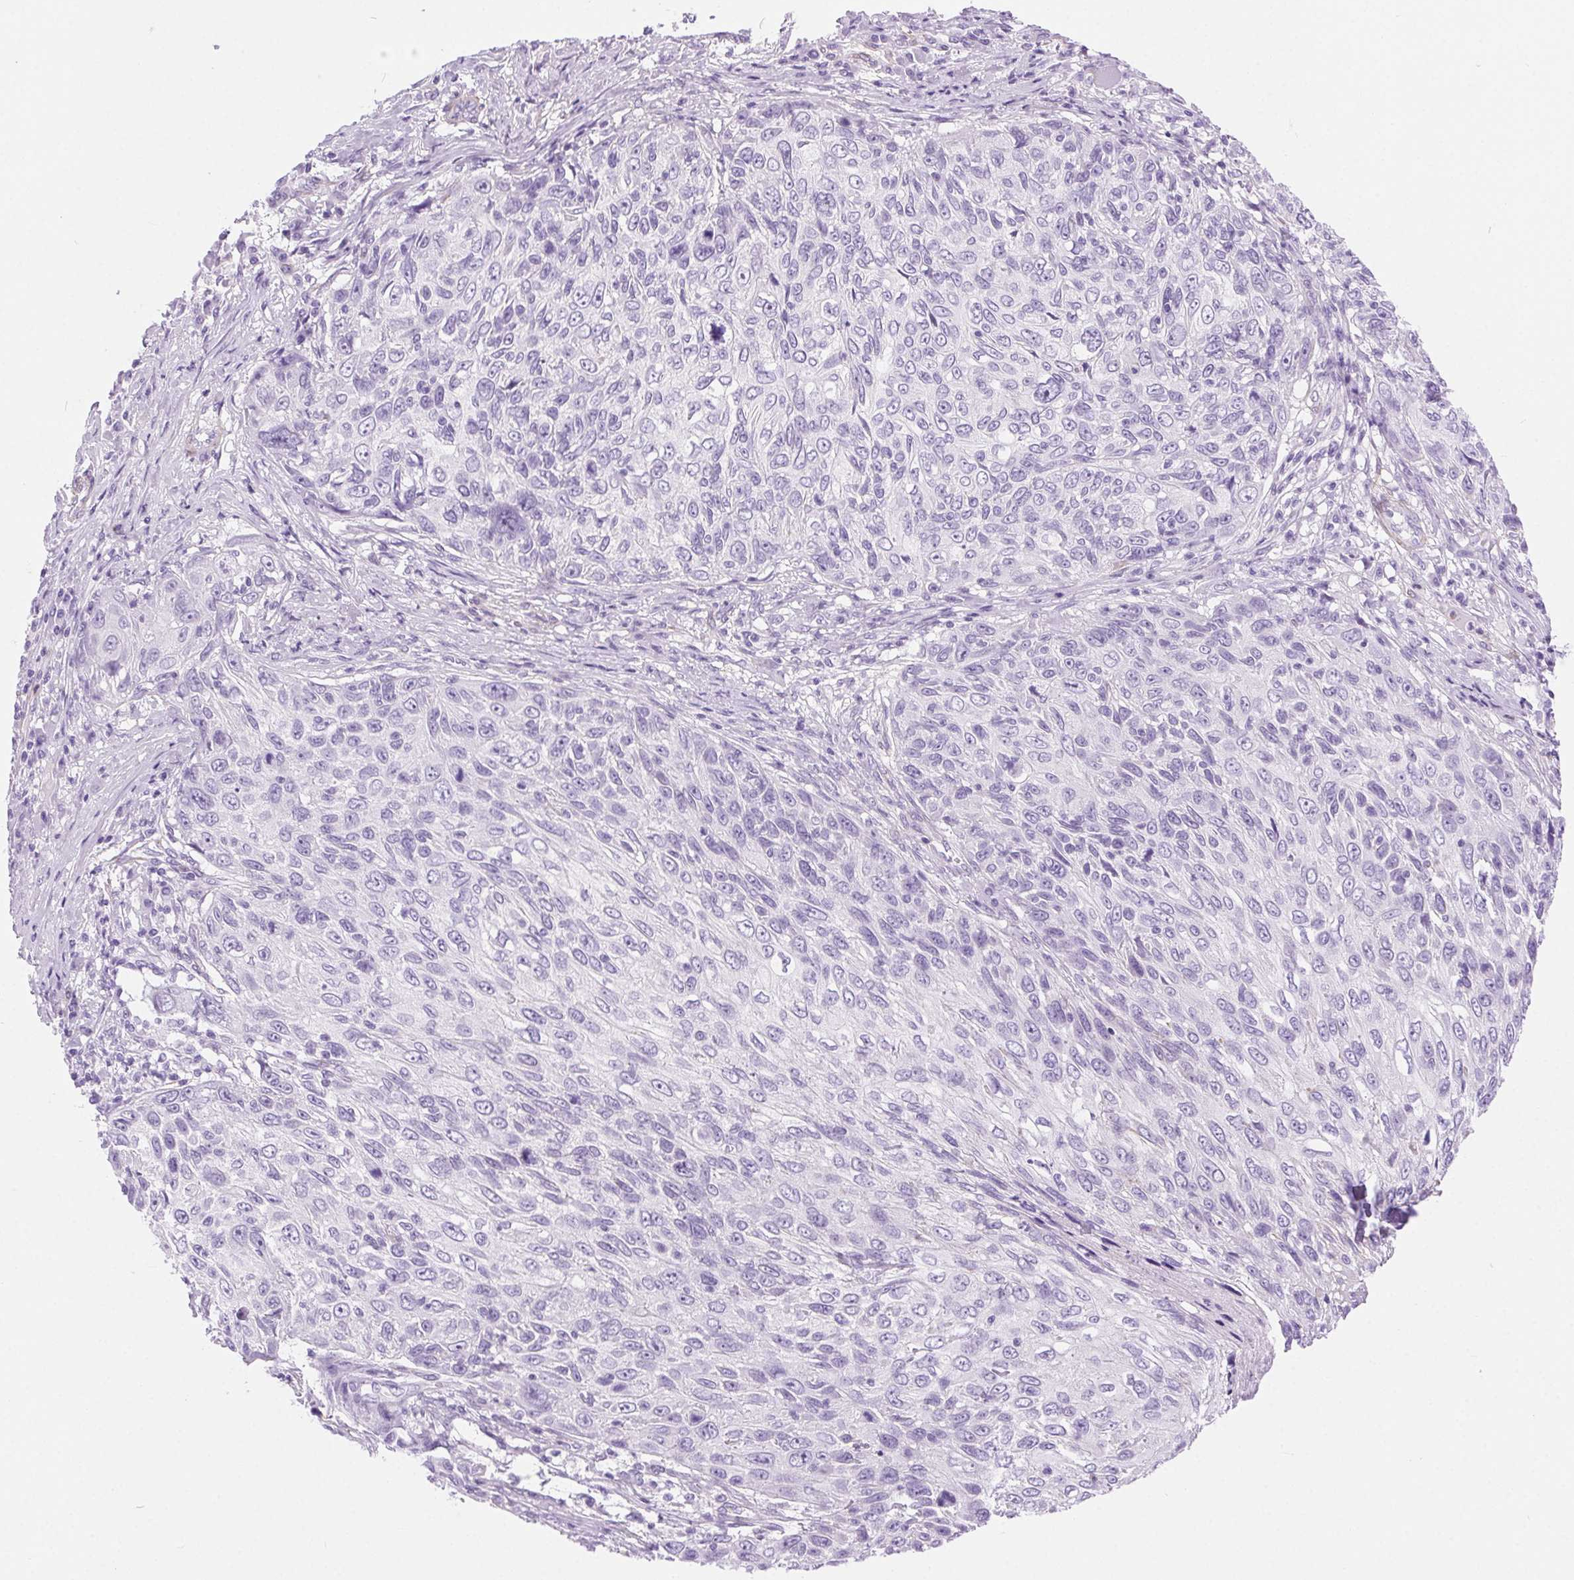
{"staining": {"intensity": "negative", "quantity": "none", "location": "none"}, "tissue": "skin cancer", "cell_type": "Tumor cells", "image_type": "cancer", "snomed": [{"axis": "morphology", "description": "Squamous cell carcinoma, NOS"}, {"axis": "topography", "description": "Skin"}], "caption": "The histopathology image reveals no staining of tumor cells in skin cancer.", "gene": "SHCBP1L", "patient": {"sex": "male", "age": 92}}